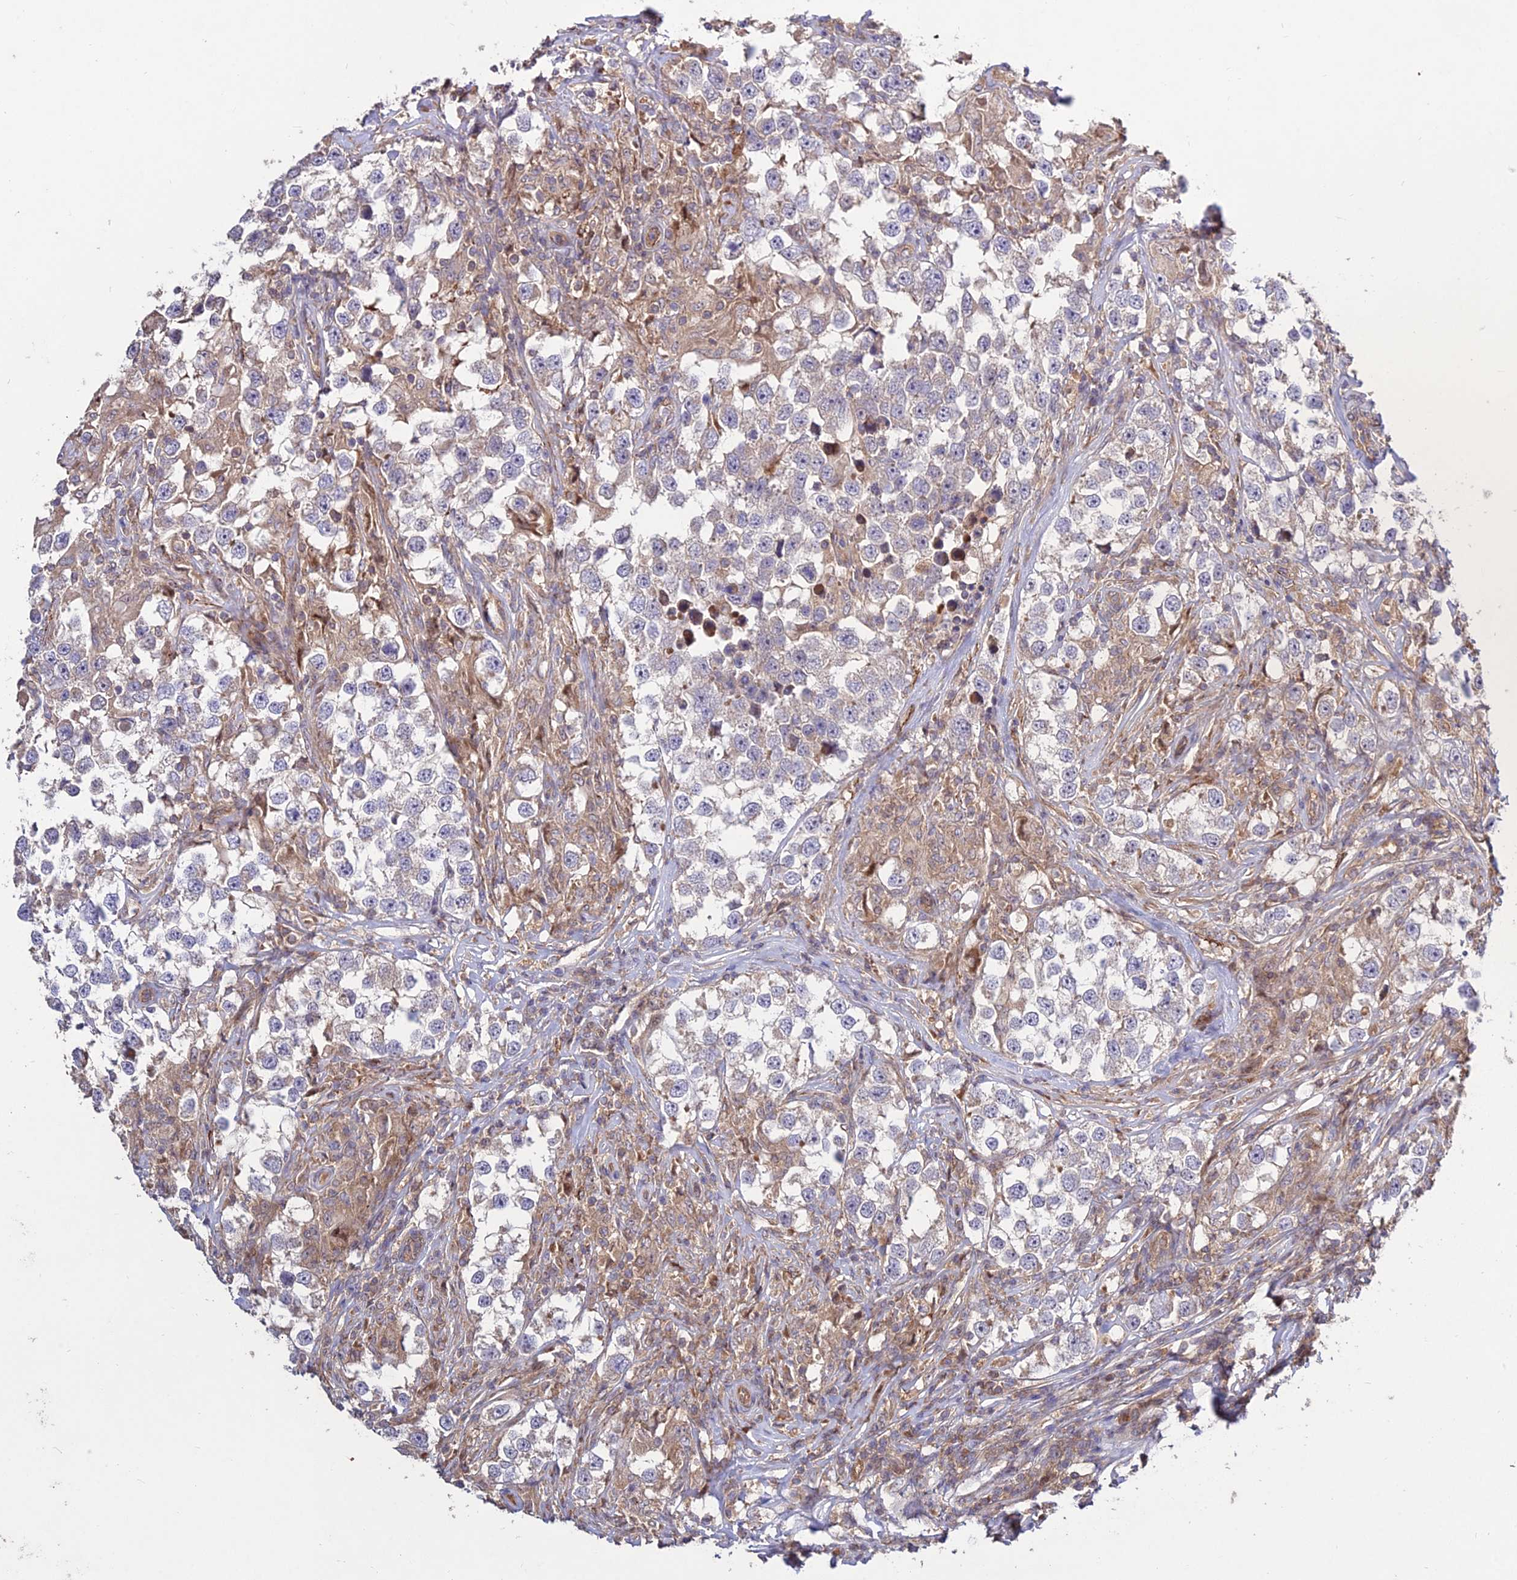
{"staining": {"intensity": "negative", "quantity": "none", "location": "none"}, "tissue": "testis cancer", "cell_type": "Tumor cells", "image_type": "cancer", "snomed": [{"axis": "morphology", "description": "Seminoma, NOS"}, {"axis": "topography", "description": "Testis"}], "caption": "The IHC photomicrograph has no significant positivity in tumor cells of testis cancer tissue.", "gene": "GRTP1", "patient": {"sex": "male", "age": 46}}